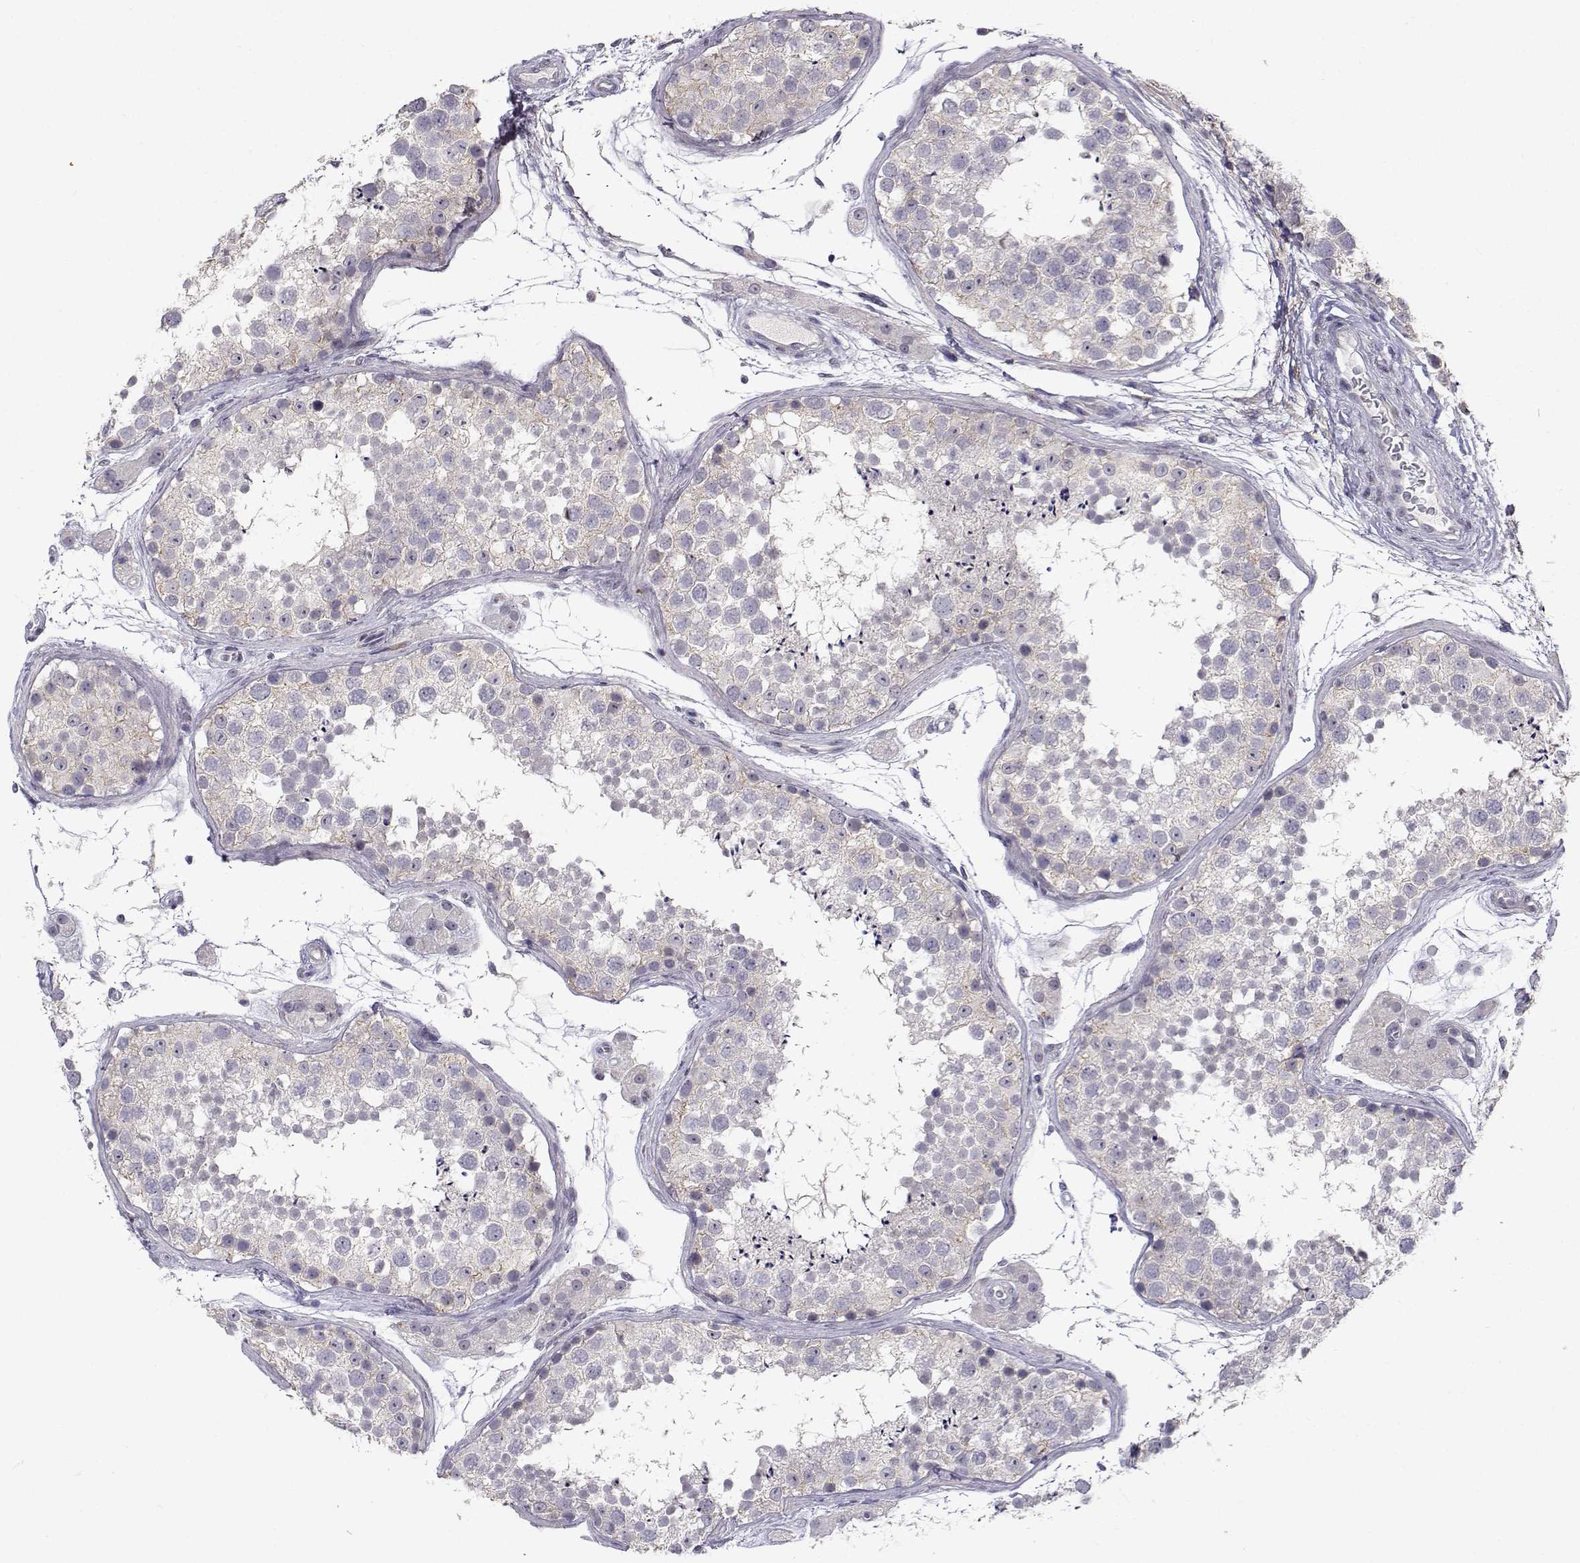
{"staining": {"intensity": "weak", "quantity": "25%-75%", "location": "cytoplasmic/membranous"}, "tissue": "testis", "cell_type": "Cells in seminiferous ducts", "image_type": "normal", "snomed": [{"axis": "morphology", "description": "Normal tissue, NOS"}, {"axis": "topography", "description": "Testis"}], "caption": "Immunohistochemistry (IHC) of normal human testis shows low levels of weak cytoplasmic/membranous positivity in approximately 25%-75% of cells in seminiferous ducts. (Brightfield microscopy of DAB IHC at high magnification).", "gene": "SLC6A3", "patient": {"sex": "male", "age": 41}}